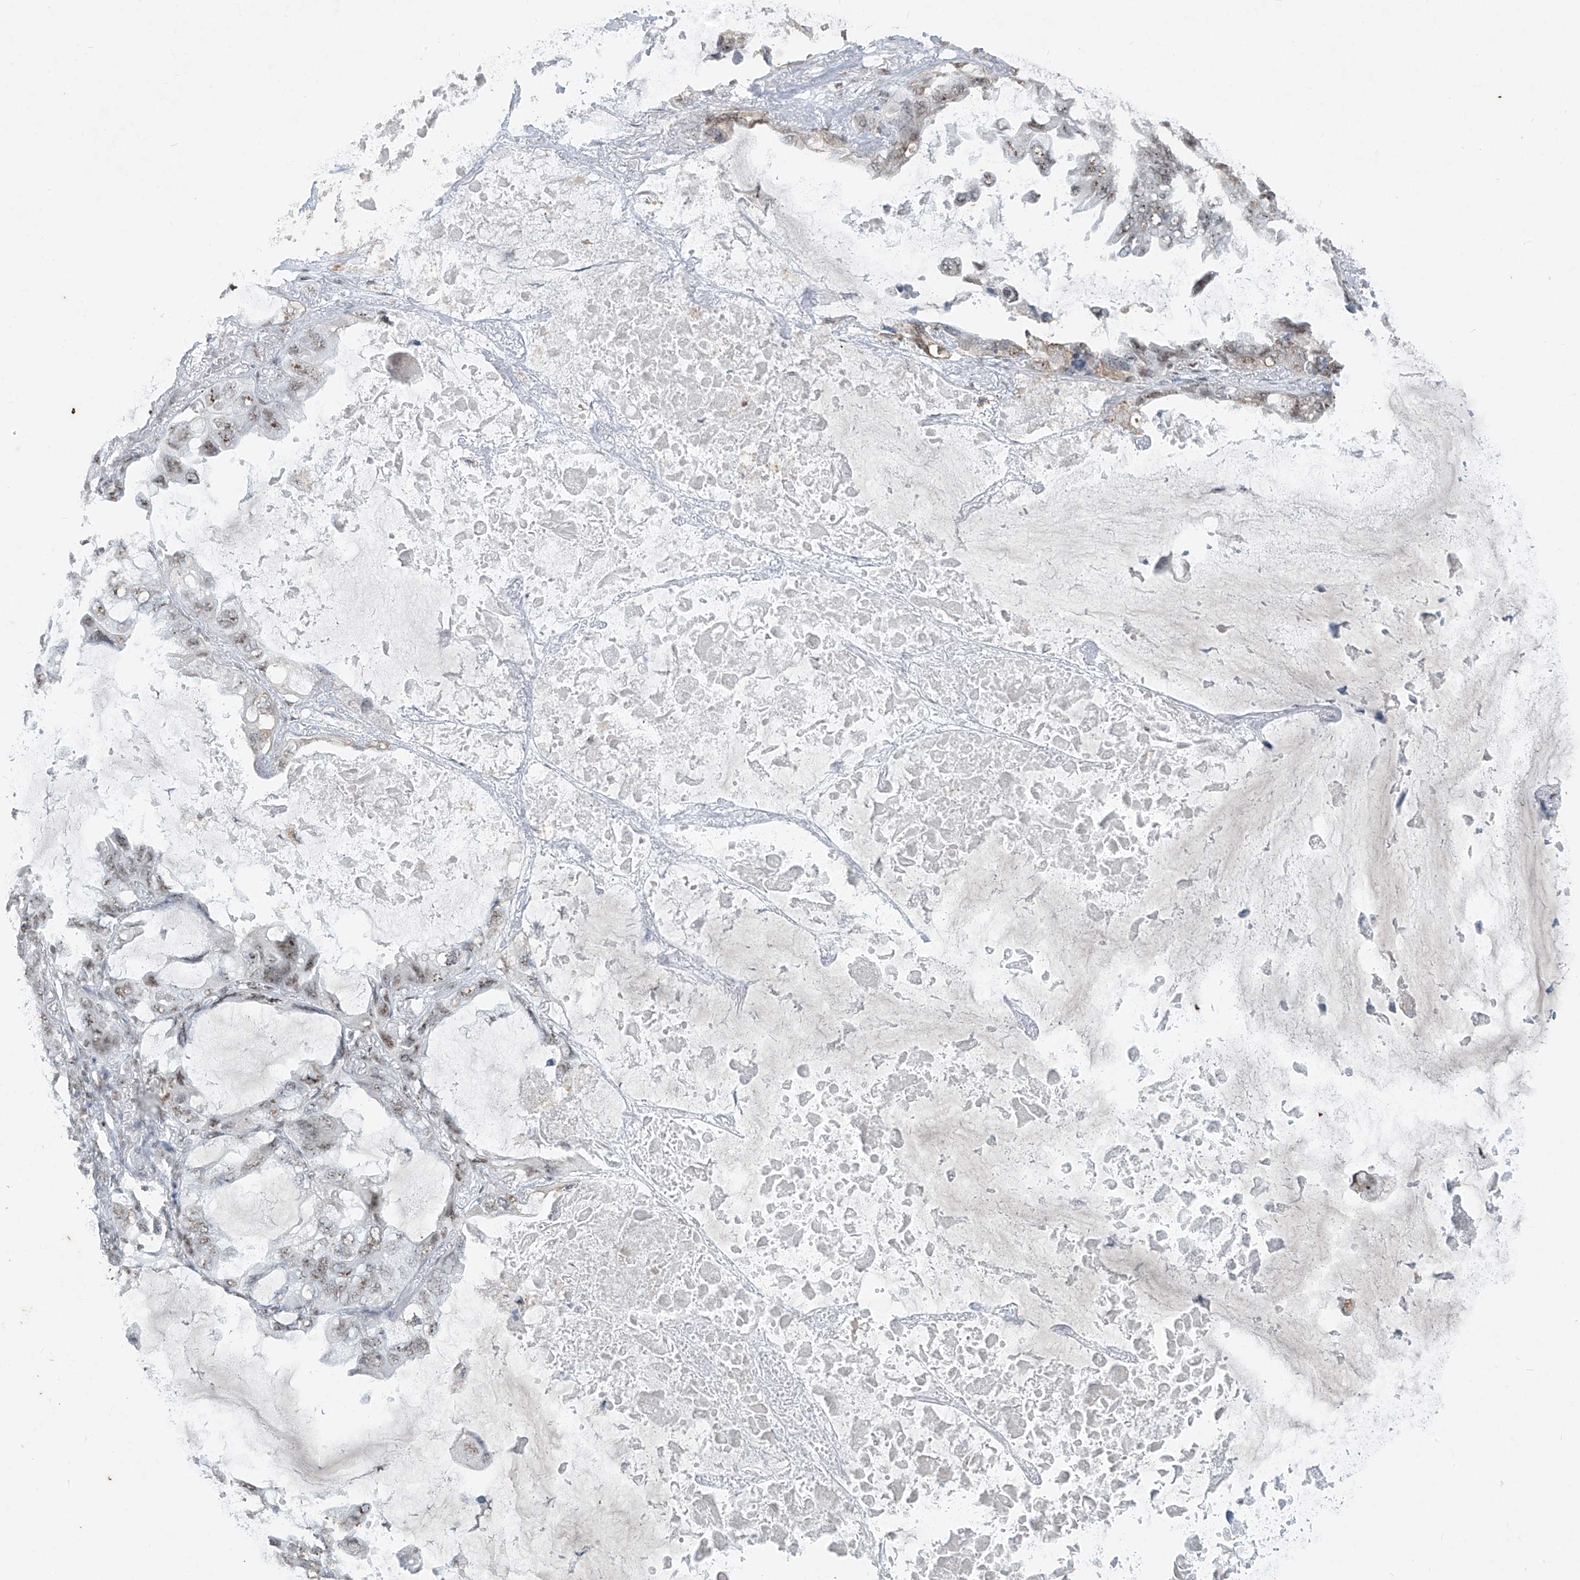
{"staining": {"intensity": "weak", "quantity": "25%-75%", "location": "nuclear"}, "tissue": "lung cancer", "cell_type": "Tumor cells", "image_type": "cancer", "snomed": [{"axis": "morphology", "description": "Squamous cell carcinoma, NOS"}, {"axis": "topography", "description": "Lung"}], "caption": "Brown immunohistochemical staining in human lung squamous cell carcinoma demonstrates weak nuclear expression in approximately 25%-75% of tumor cells. The staining is performed using DAB brown chromogen to label protein expression. The nuclei are counter-stained blue using hematoxylin.", "gene": "TFEC", "patient": {"sex": "female", "age": 73}}